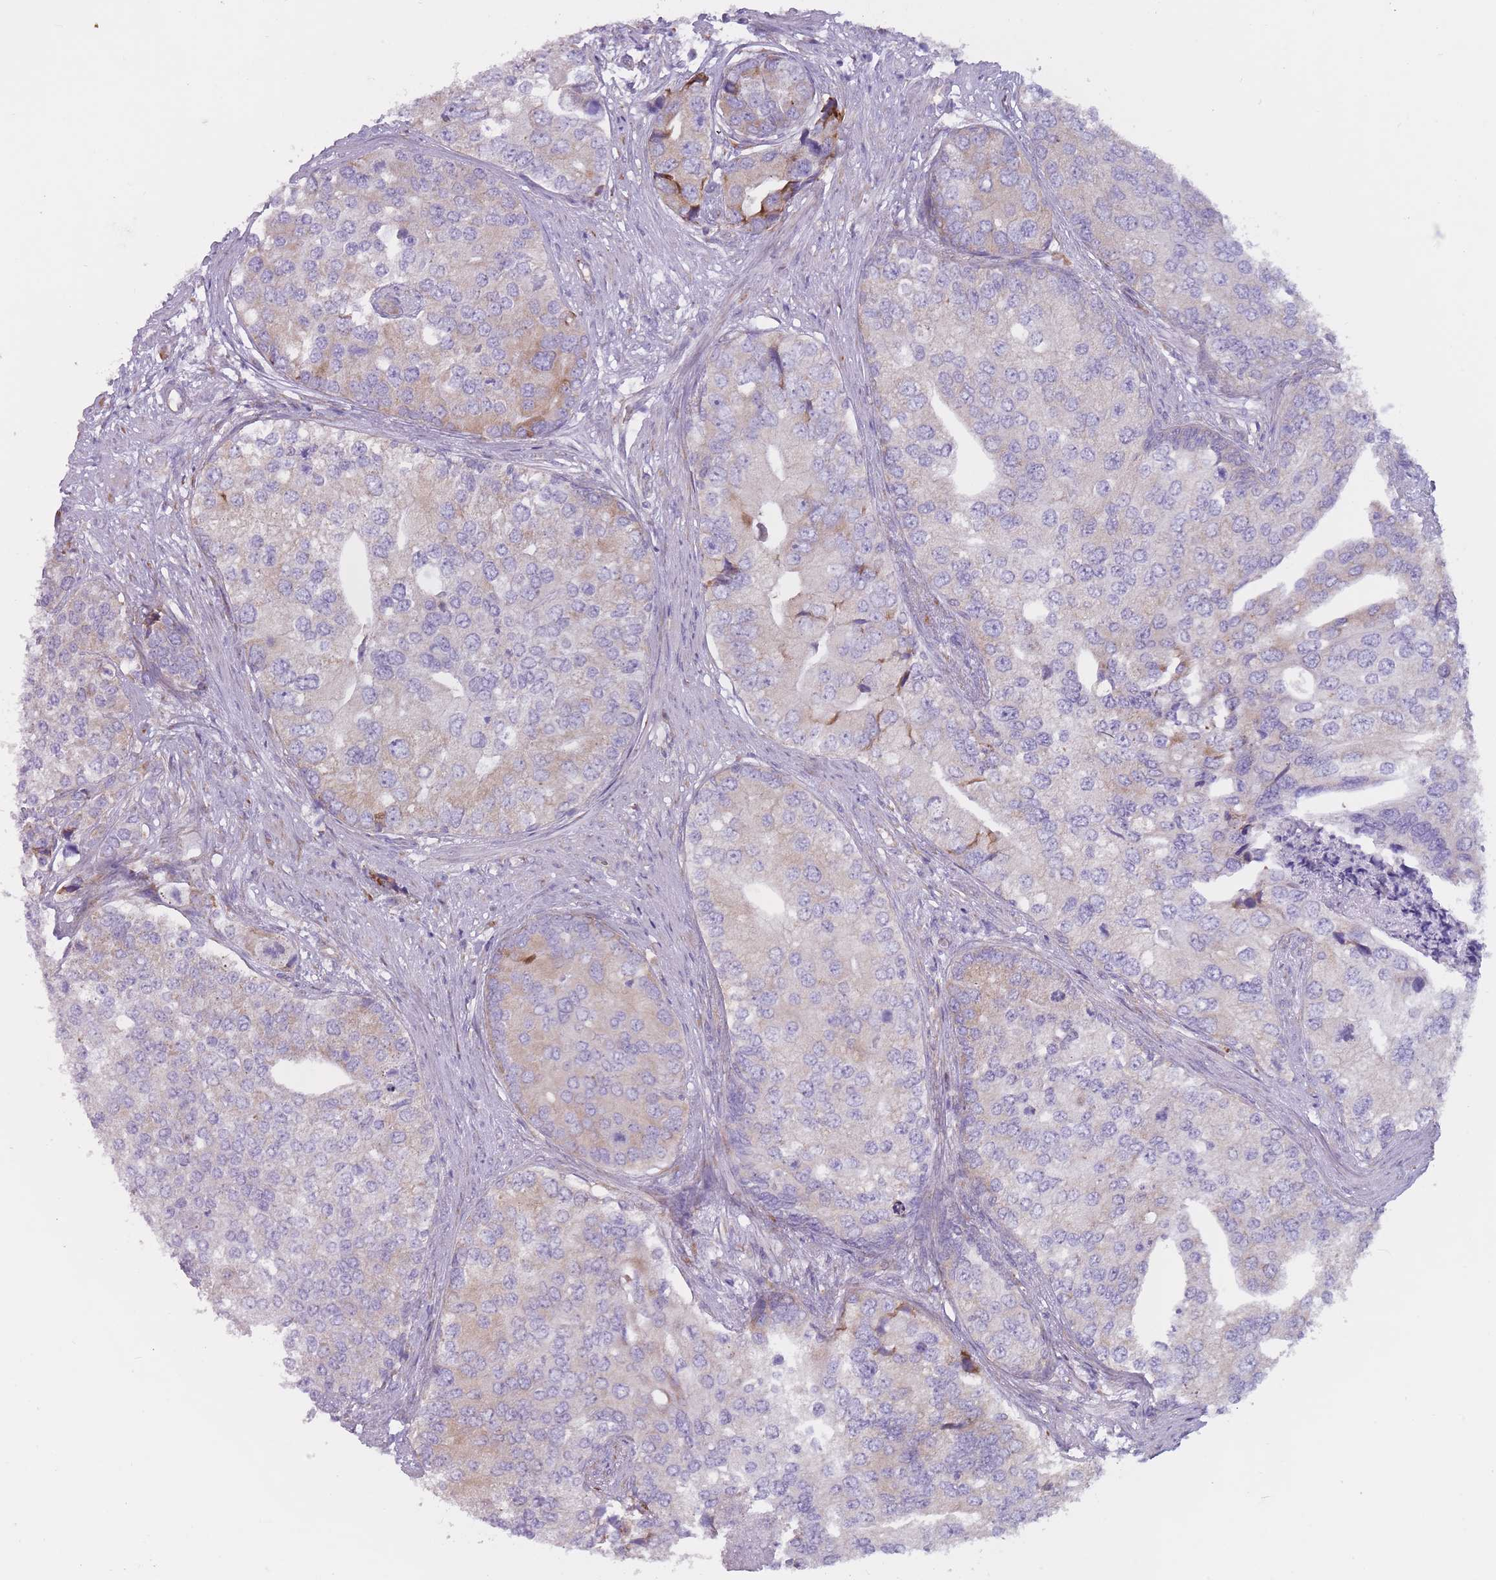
{"staining": {"intensity": "weak", "quantity": "25%-75%", "location": "cytoplasmic/membranous"}, "tissue": "prostate cancer", "cell_type": "Tumor cells", "image_type": "cancer", "snomed": [{"axis": "morphology", "description": "Adenocarcinoma, High grade"}, {"axis": "topography", "description": "Prostate"}], "caption": "Protein expression analysis of prostate cancer (adenocarcinoma (high-grade)) exhibits weak cytoplasmic/membranous staining in about 25%-75% of tumor cells. (brown staining indicates protein expression, while blue staining denotes nuclei).", "gene": "RPL18", "patient": {"sex": "male", "age": 62}}